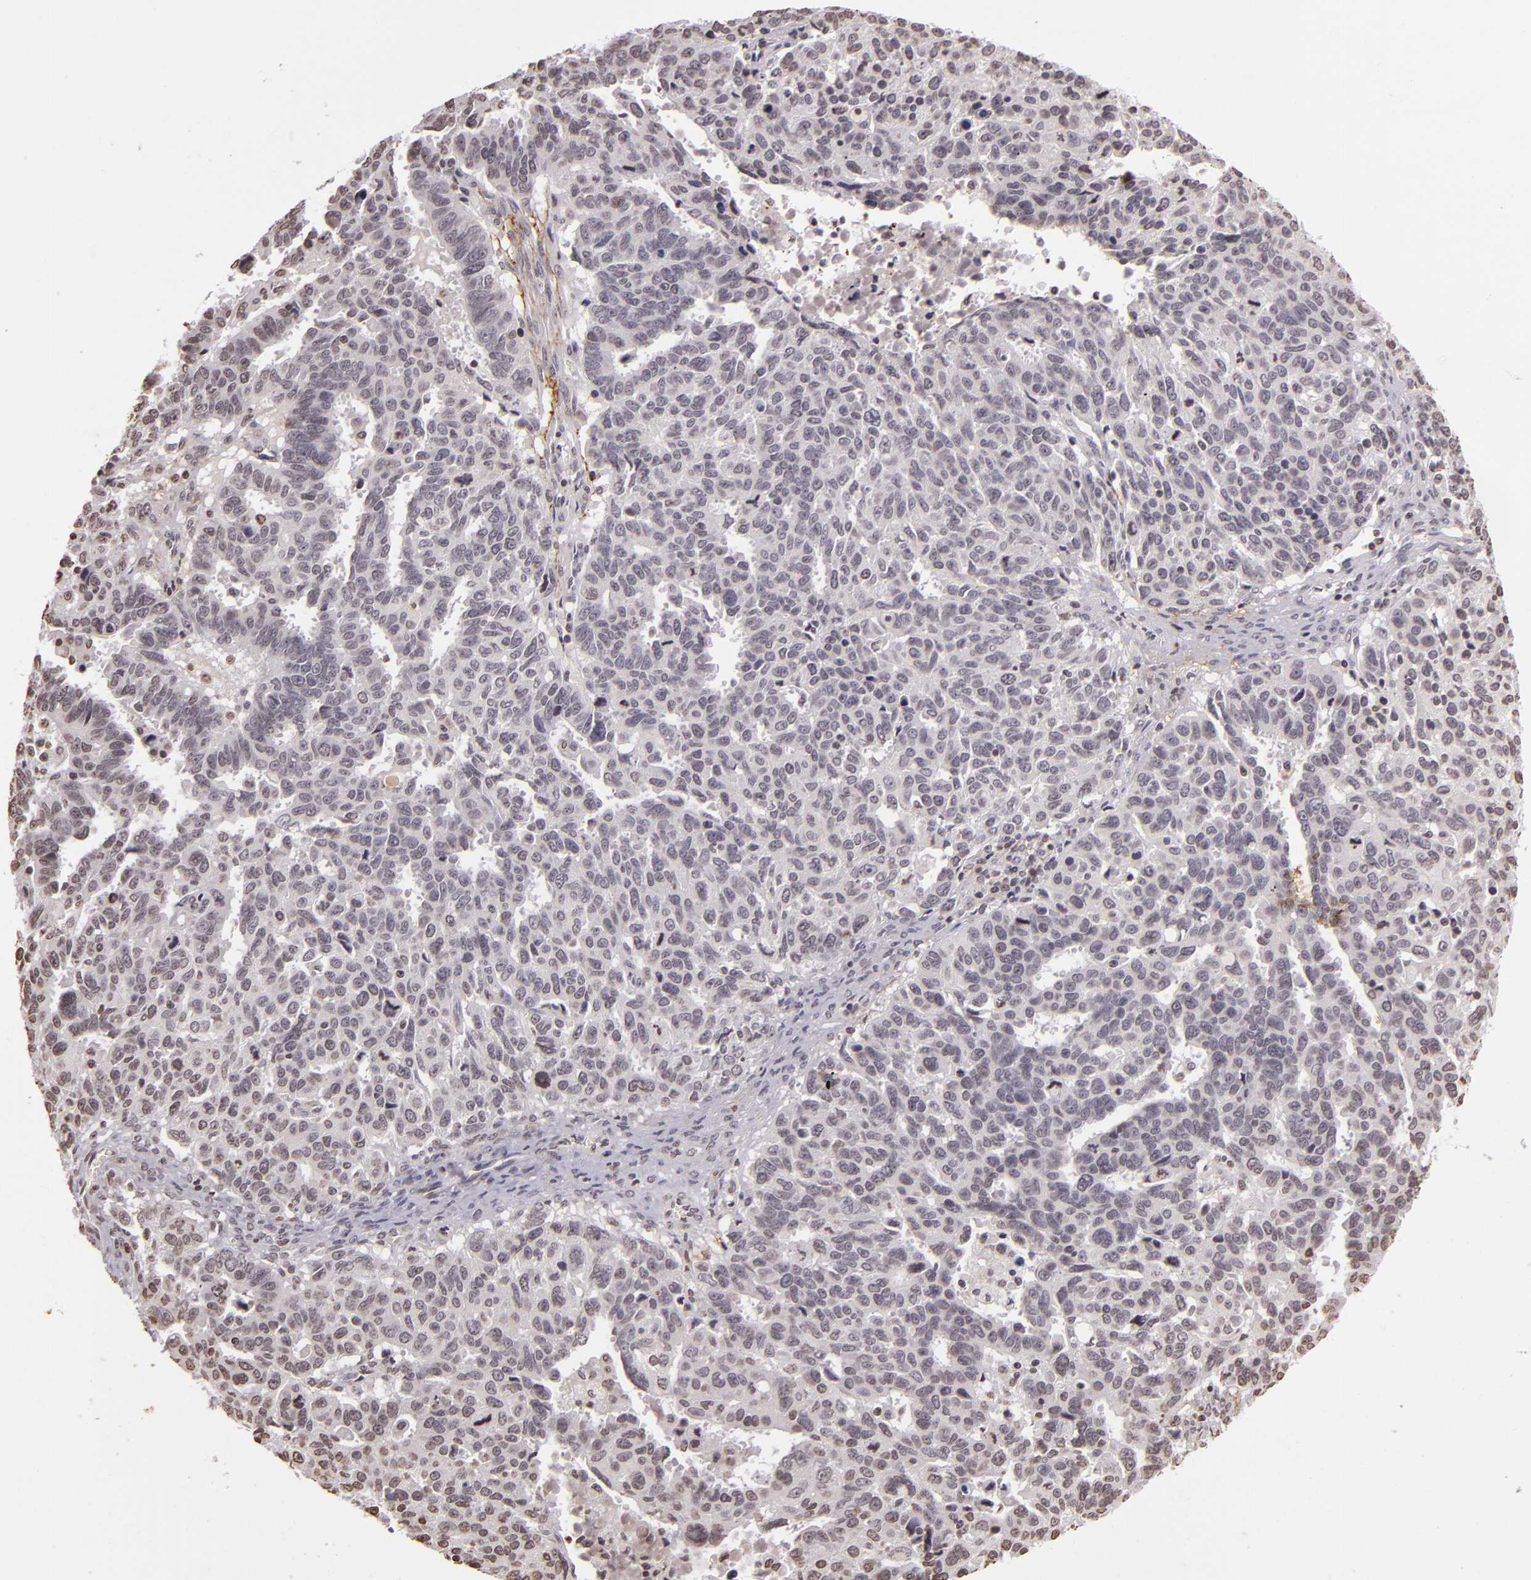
{"staining": {"intensity": "negative", "quantity": "none", "location": "none"}, "tissue": "ovarian cancer", "cell_type": "Tumor cells", "image_type": "cancer", "snomed": [{"axis": "morphology", "description": "Carcinoma, endometroid"}, {"axis": "morphology", "description": "Cystadenocarcinoma, serous, NOS"}, {"axis": "topography", "description": "Ovary"}], "caption": "An IHC histopathology image of ovarian cancer (serous cystadenocarcinoma) is shown. There is no staining in tumor cells of ovarian cancer (serous cystadenocarcinoma). (Stains: DAB IHC with hematoxylin counter stain, Microscopy: brightfield microscopy at high magnification).", "gene": "THRB", "patient": {"sex": "female", "age": 45}}